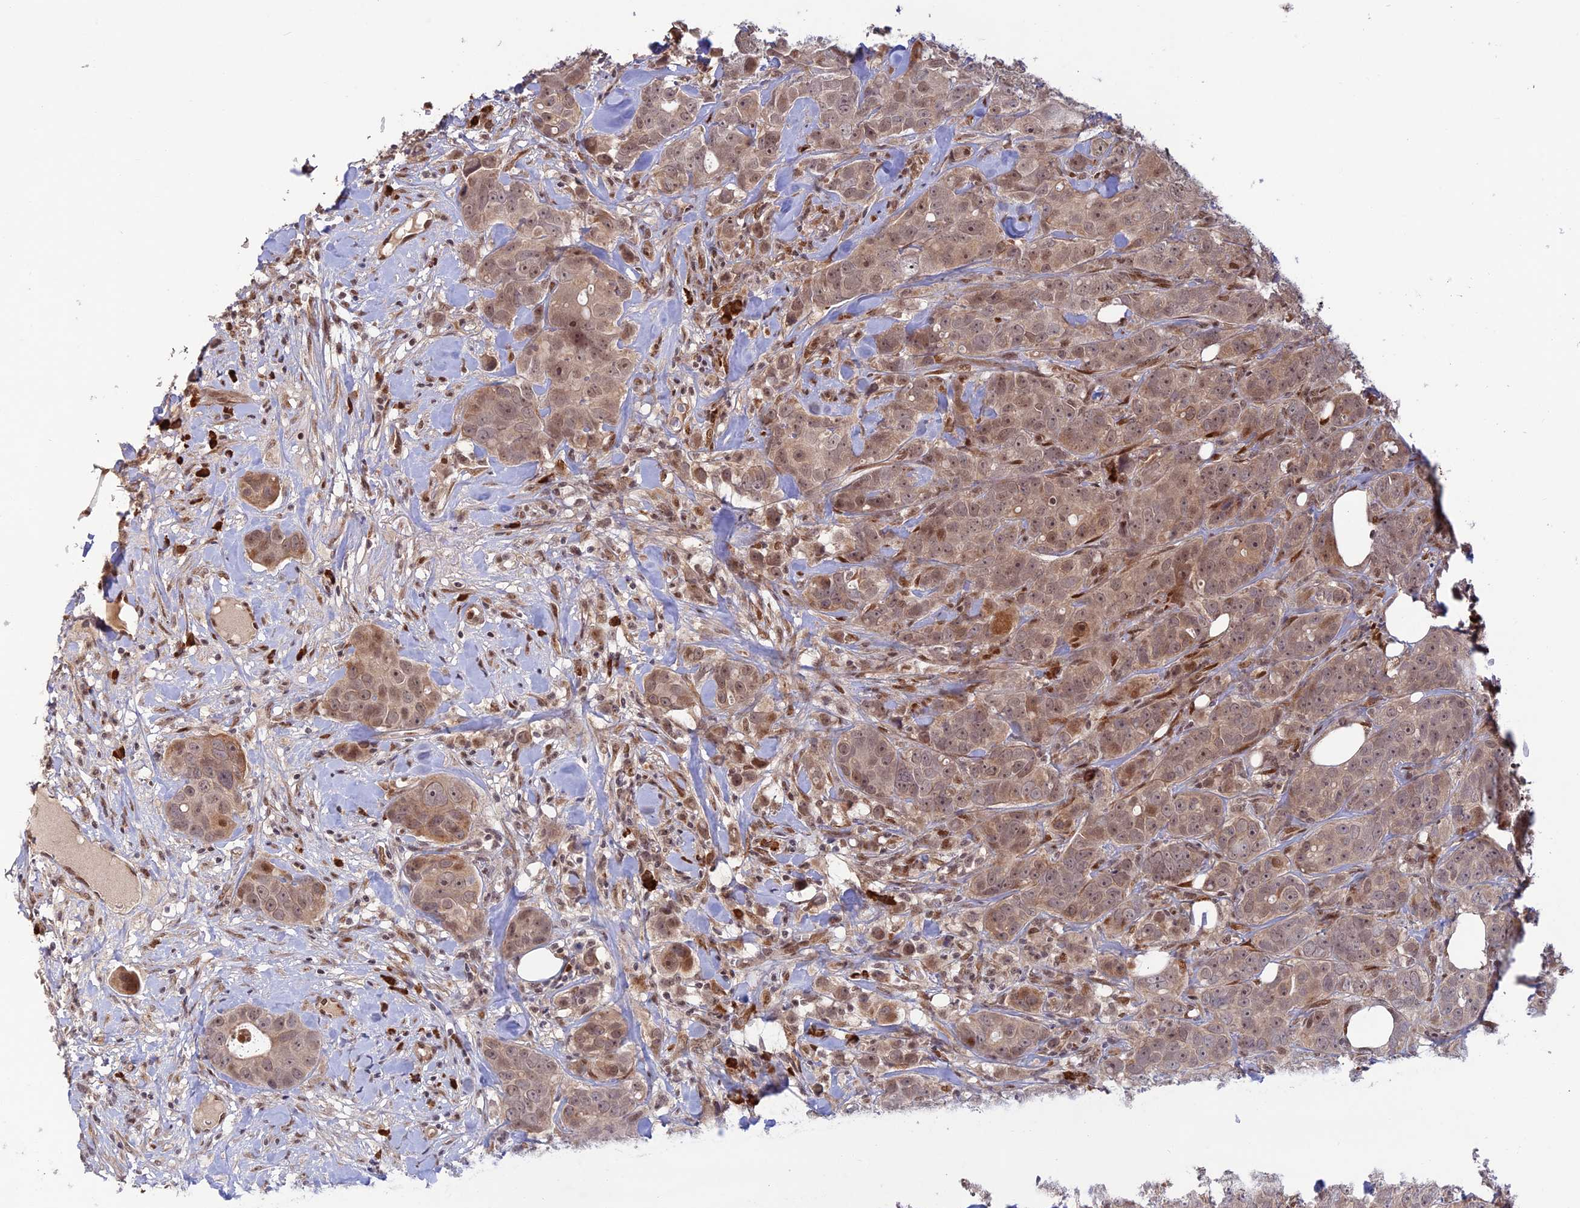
{"staining": {"intensity": "weak", "quantity": ">75%", "location": "cytoplasmic/membranous,nuclear"}, "tissue": "breast cancer", "cell_type": "Tumor cells", "image_type": "cancer", "snomed": [{"axis": "morphology", "description": "Duct carcinoma"}, {"axis": "topography", "description": "Breast"}], "caption": "Protein staining of breast cancer (invasive ductal carcinoma) tissue shows weak cytoplasmic/membranous and nuclear staining in about >75% of tumor cells. The staining was performed using DAB (3,3'-diaminobenzidine) to visualize the protein expression in brown, while the nuclei were stained in blue with hematoxylin (Magnification: 20x).", "gene": "ZNF565", "patient": {"sex": "female", "age": 43}}